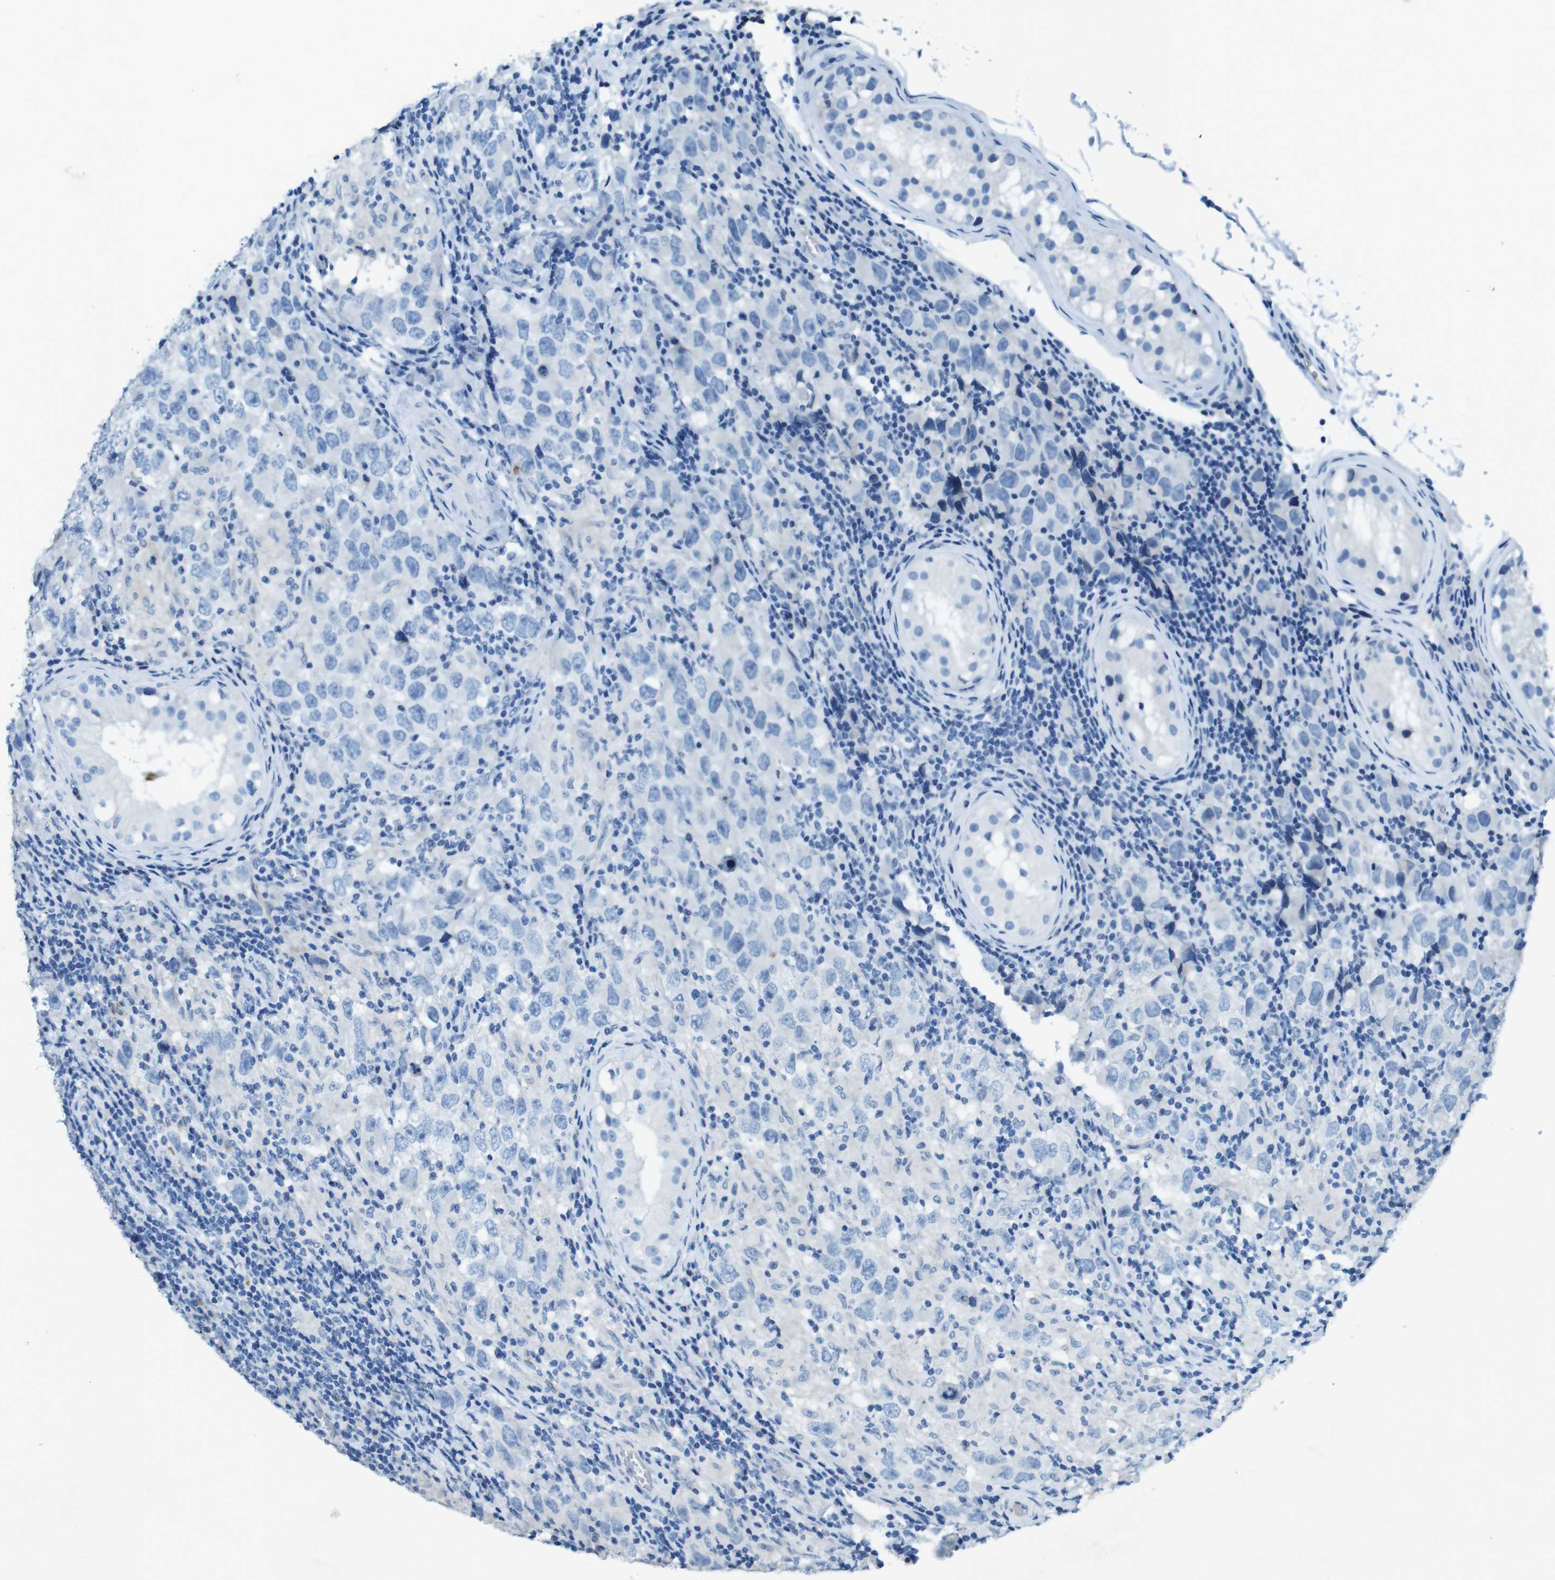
{"staining": {"intensity": "negative", "quantity": "none", "location": "none"}, "tissue": "testis cancer", "cell_type": "Tumor cells", "image_type": "cancer", "snomed": [{"axis": "morphology", "description": "Carcinoma, Embryonal, NOS"}, {"axis": "topography", "description": "Testis"}], "caption": "This is an IHC image of human embryonal carcinoma (testis). There is no positivity in tumor cells.", "gene": "CD320", "patient": {"sex": "male", "age": 21}}